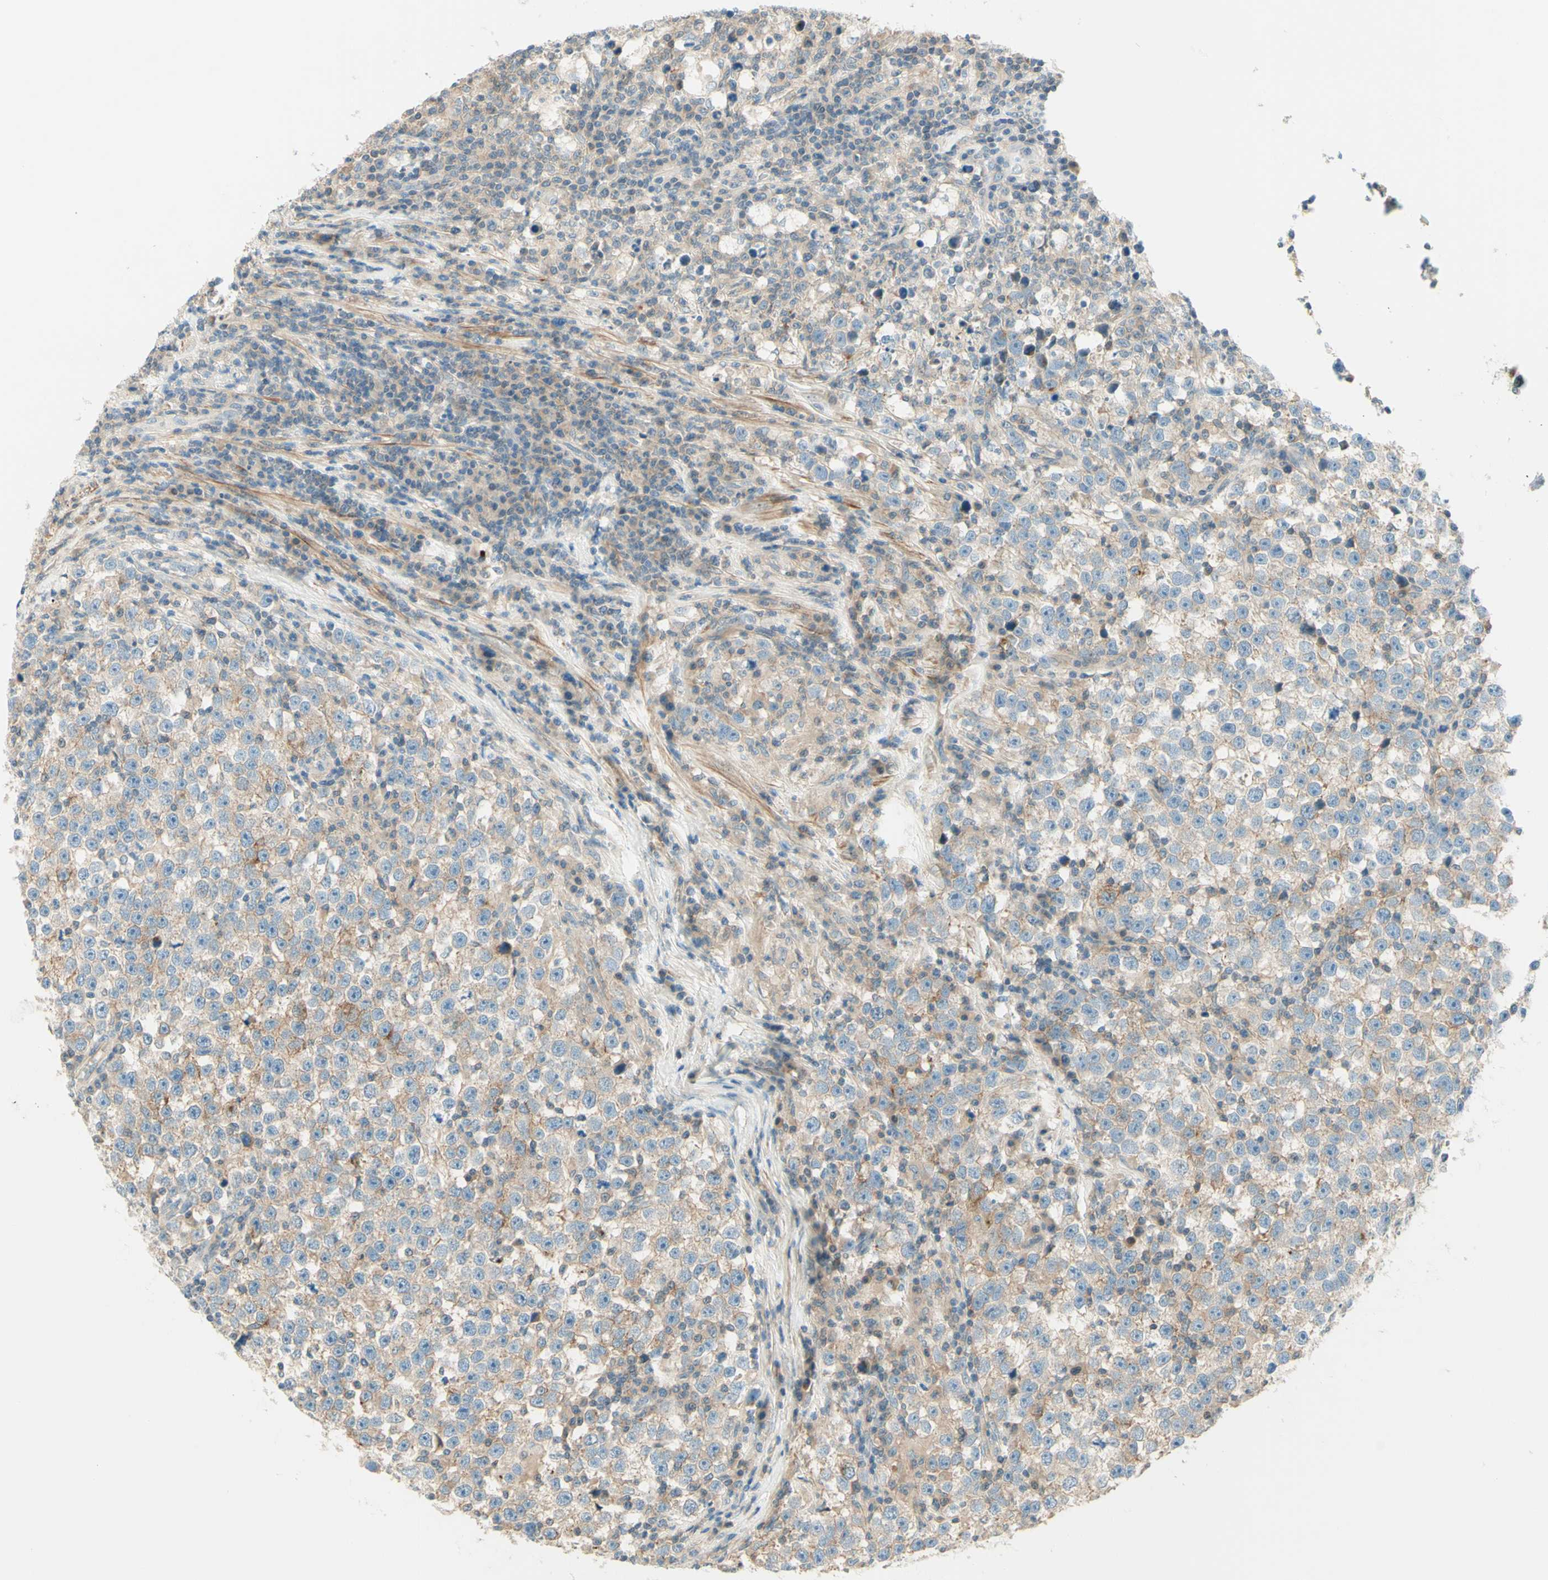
{"staining": {"intensity": "weak", "quantity": ">75%", "location": "cytoplasmic/membranous"}, "tissue": "testis cancer", "cell_type": "Tumor cells", "image_type": "cancer", "snomed": [{"axis": "morphology", "description": "Seminoma, NOS"}, {"axis": "topography", "description": "Testis"}], "caption": "IHC histopathology image of neoplastic tissue: testis cancer (seminoma) stained using immunohistochemistry shows low levels of weak protein expression localized specifically in the cytoplasmic/membranous of tumor cells, appearing as a cytoplasmic/membranous brown color.", "gene": "PROM1", "patient": {"sex": "male", "age": 43}}